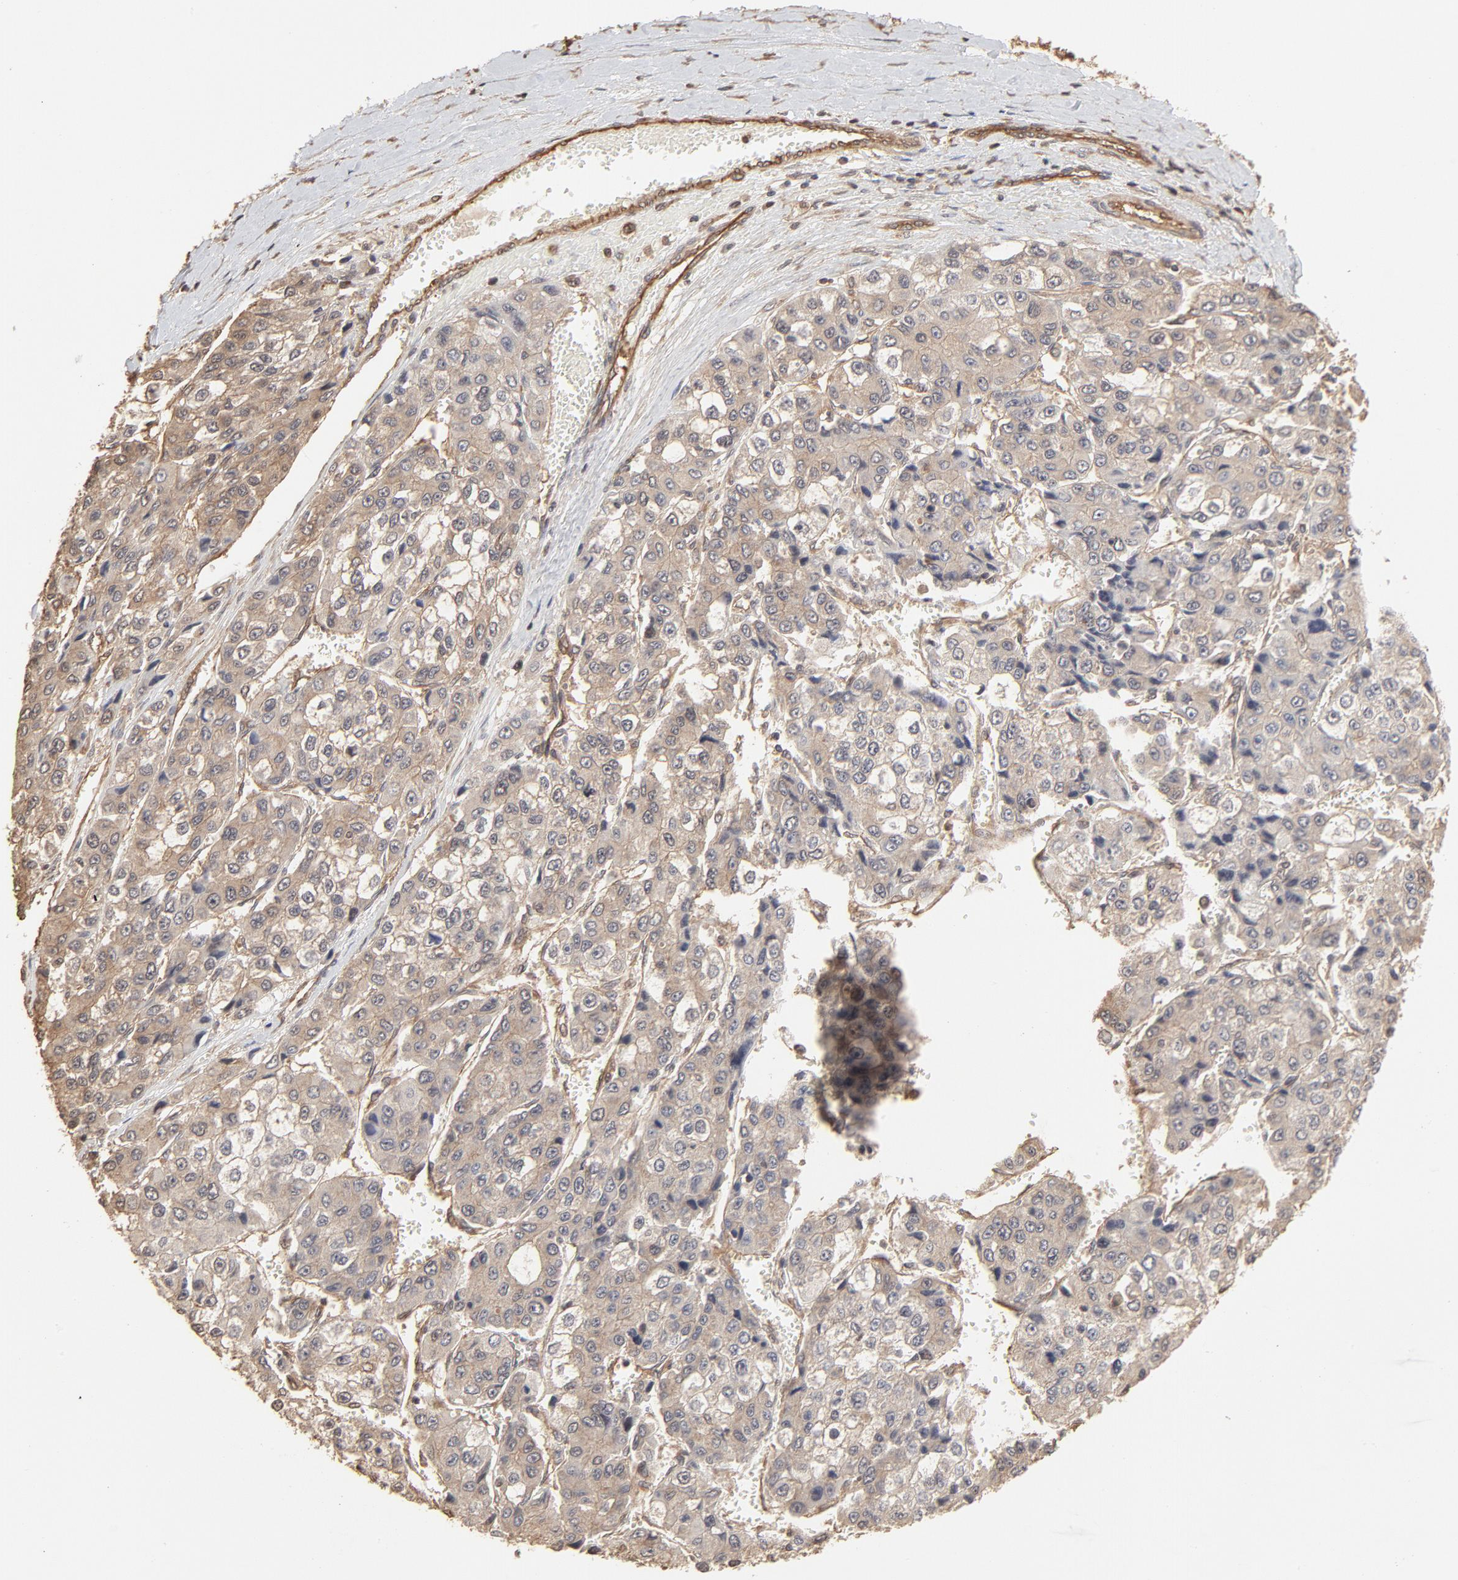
{"staining": {"intensity": "weak", "quantity": ">75%", "location": "cytoplasmic/membranous"}, "tissue": "liver cancer", "cell_type": "Tumor cells", "image_type": "cancer", "snomed": [{"axis": "morphology", "description": "Carcinoma, Hepatocellular, NOS"}, {"axis": "topography", "description": "Liver"}], "caption": "This photomicrograph demonstrates IHC staining of liver cancer, with low weak cytoplasmic/membranous expression in approximately >75% of tumor cells.", "gene": "PPP2CA", "patient": {"sex": "female", "age": 66}}